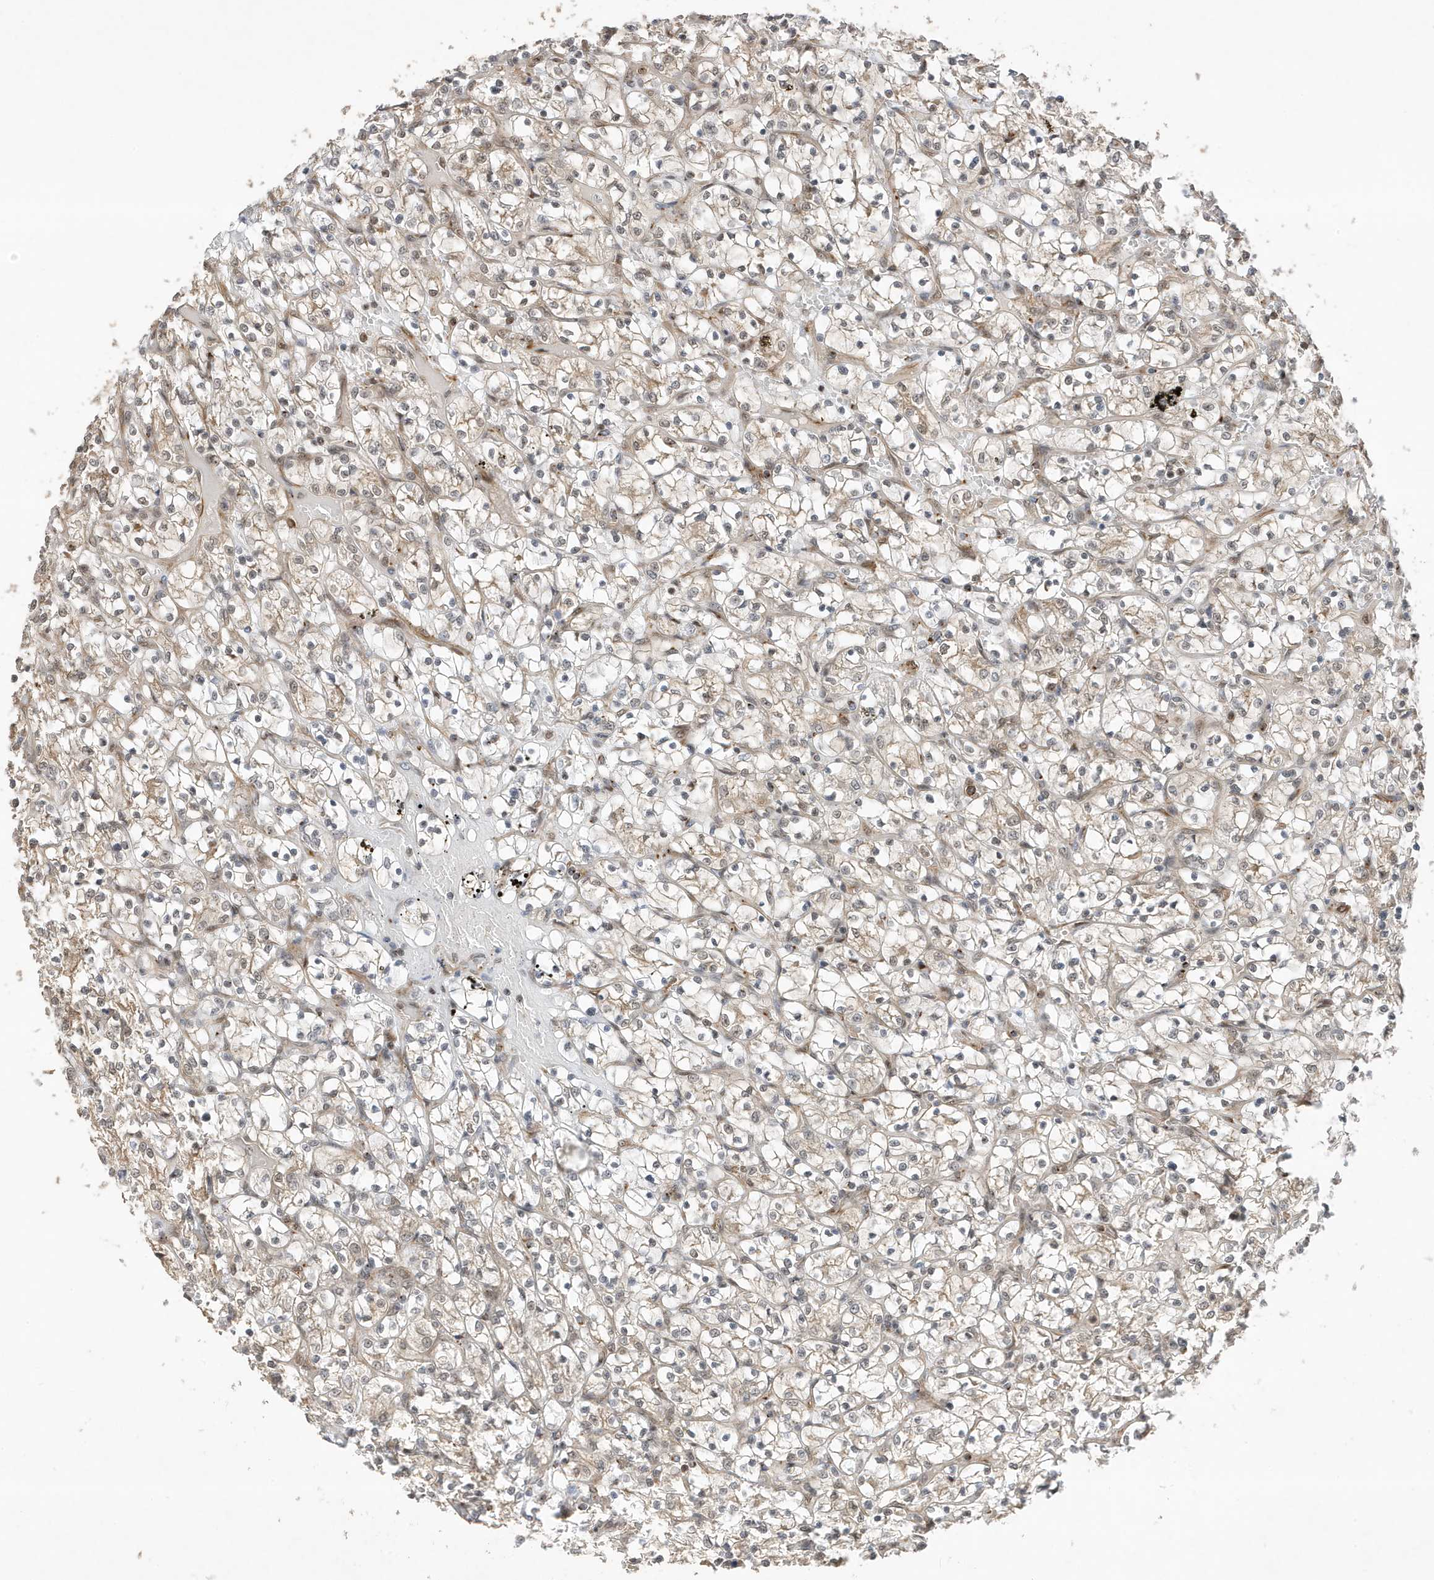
{"staining": {"intensity": "weak", "quantity": "25%-75%", "location": "cytoplasmic/membranous"}, "tissue": "renal cancer", "cell_type": "Tumor cells", "image_type": "cancer", "snomed": [{"axis": "morphology", "description": "Adenocarcinoma, NOS"}, {"axis": "topography", "description": "Kidney"}], "caption": "Adenocarcinoma (renal) stained with IHC demonstrates weak cytoplasmic/membranous positivity in approximately 25%-75% of tumor cells. Nuclei are stained in blue.", "gene": "MAST3", "patient": {"sex": "female", "age": 69}}